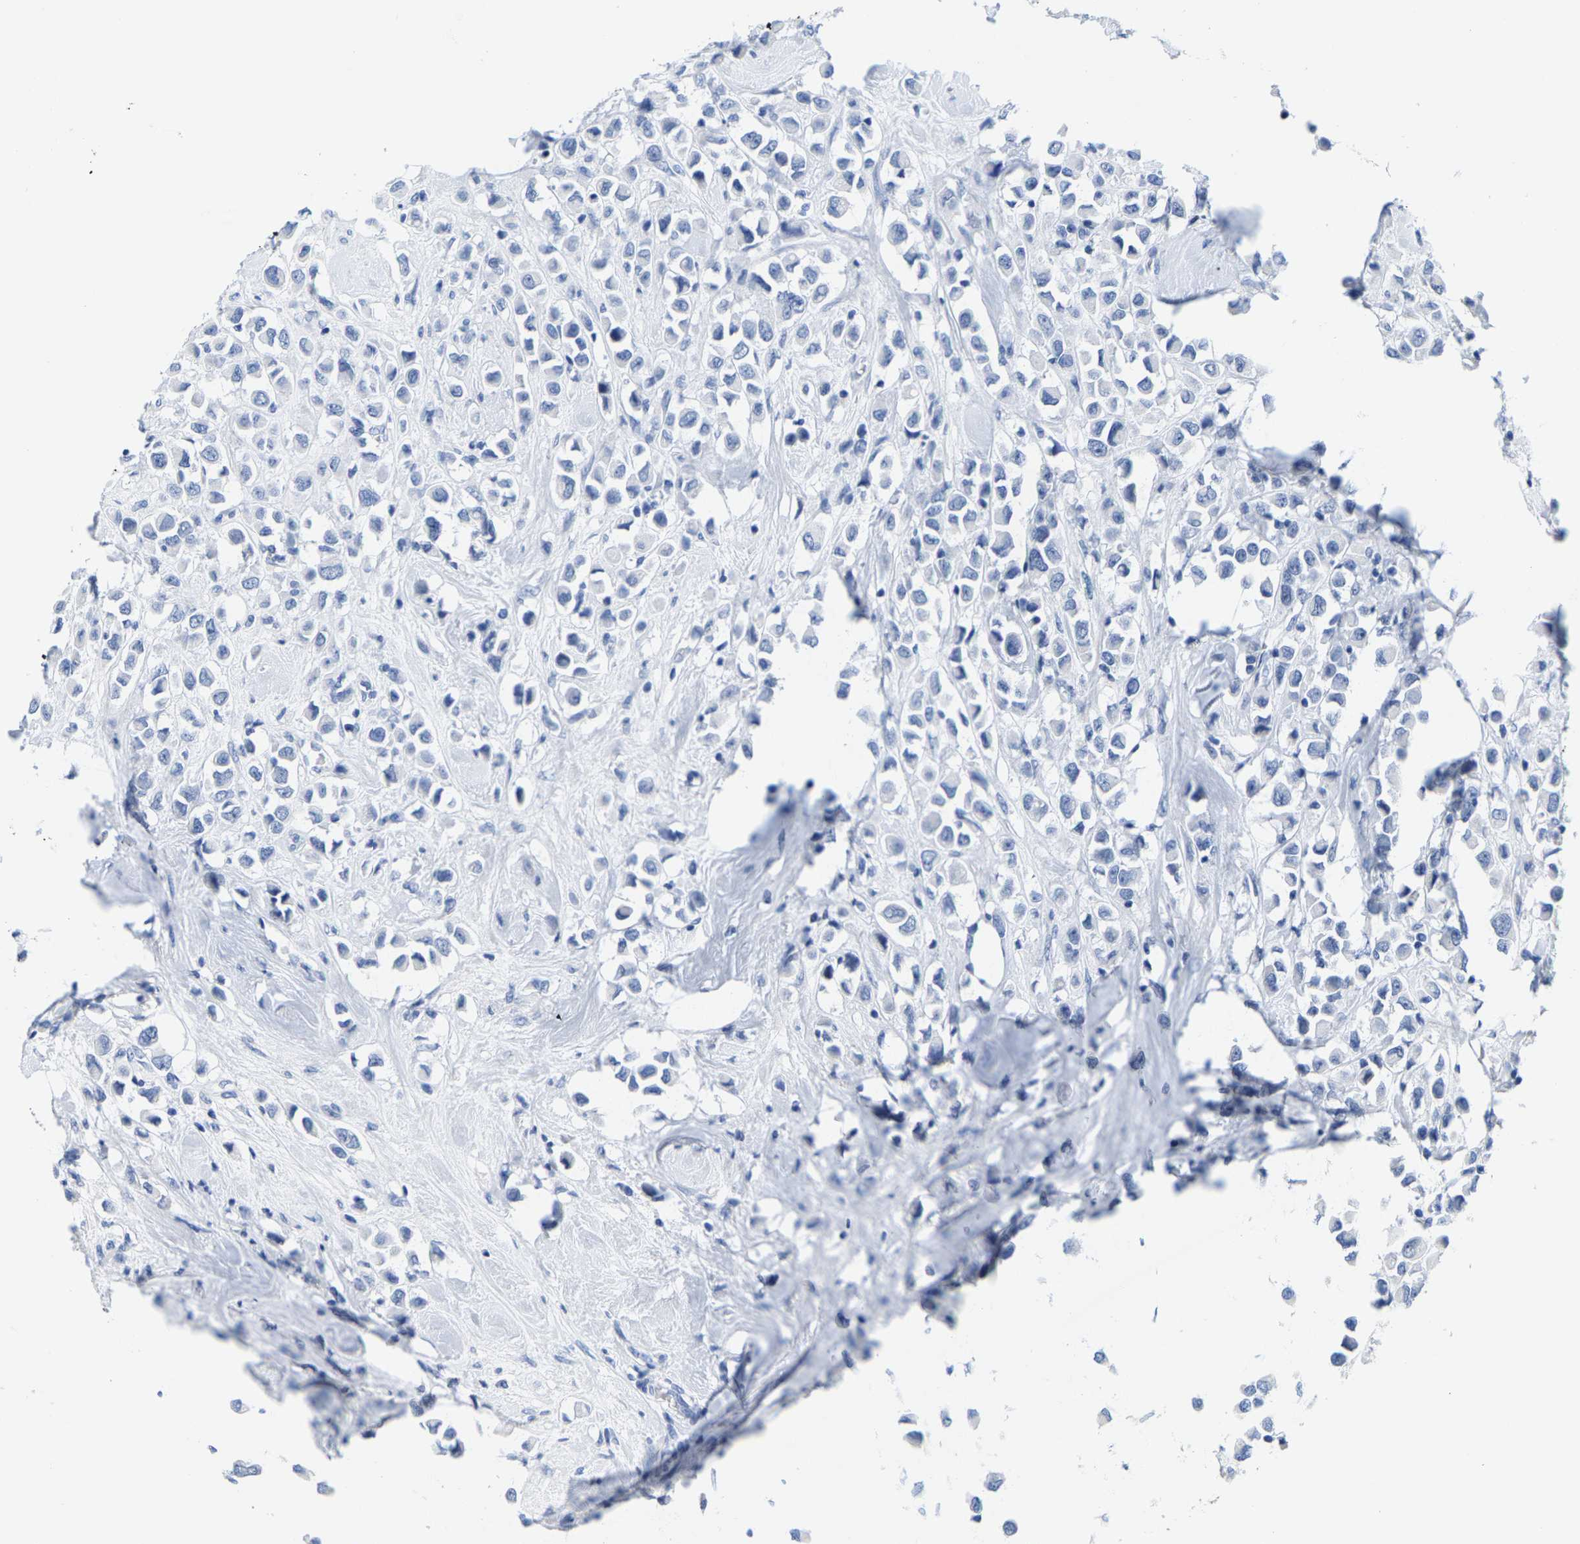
{"staining": {"intensity": "negative", "quantity": "none", "location": "none"}, "tissue": "breast cancer", "cell_type": "Tumor cells", "image_type": "cancer", "snomed": [{"axis": "morphology", "description": "Duct carcinoma"}, {"axis": "topography", "description": "Breast"}], "caption": "Immunohistochemistry image of breast infiltrating ductal carcinoma stained for a protein (brown), which reveals no staining in tumor cells. Nuclei are stained in blue.", "gene": "KLHL1", "patient": {"sex": "female", "age": 61}}